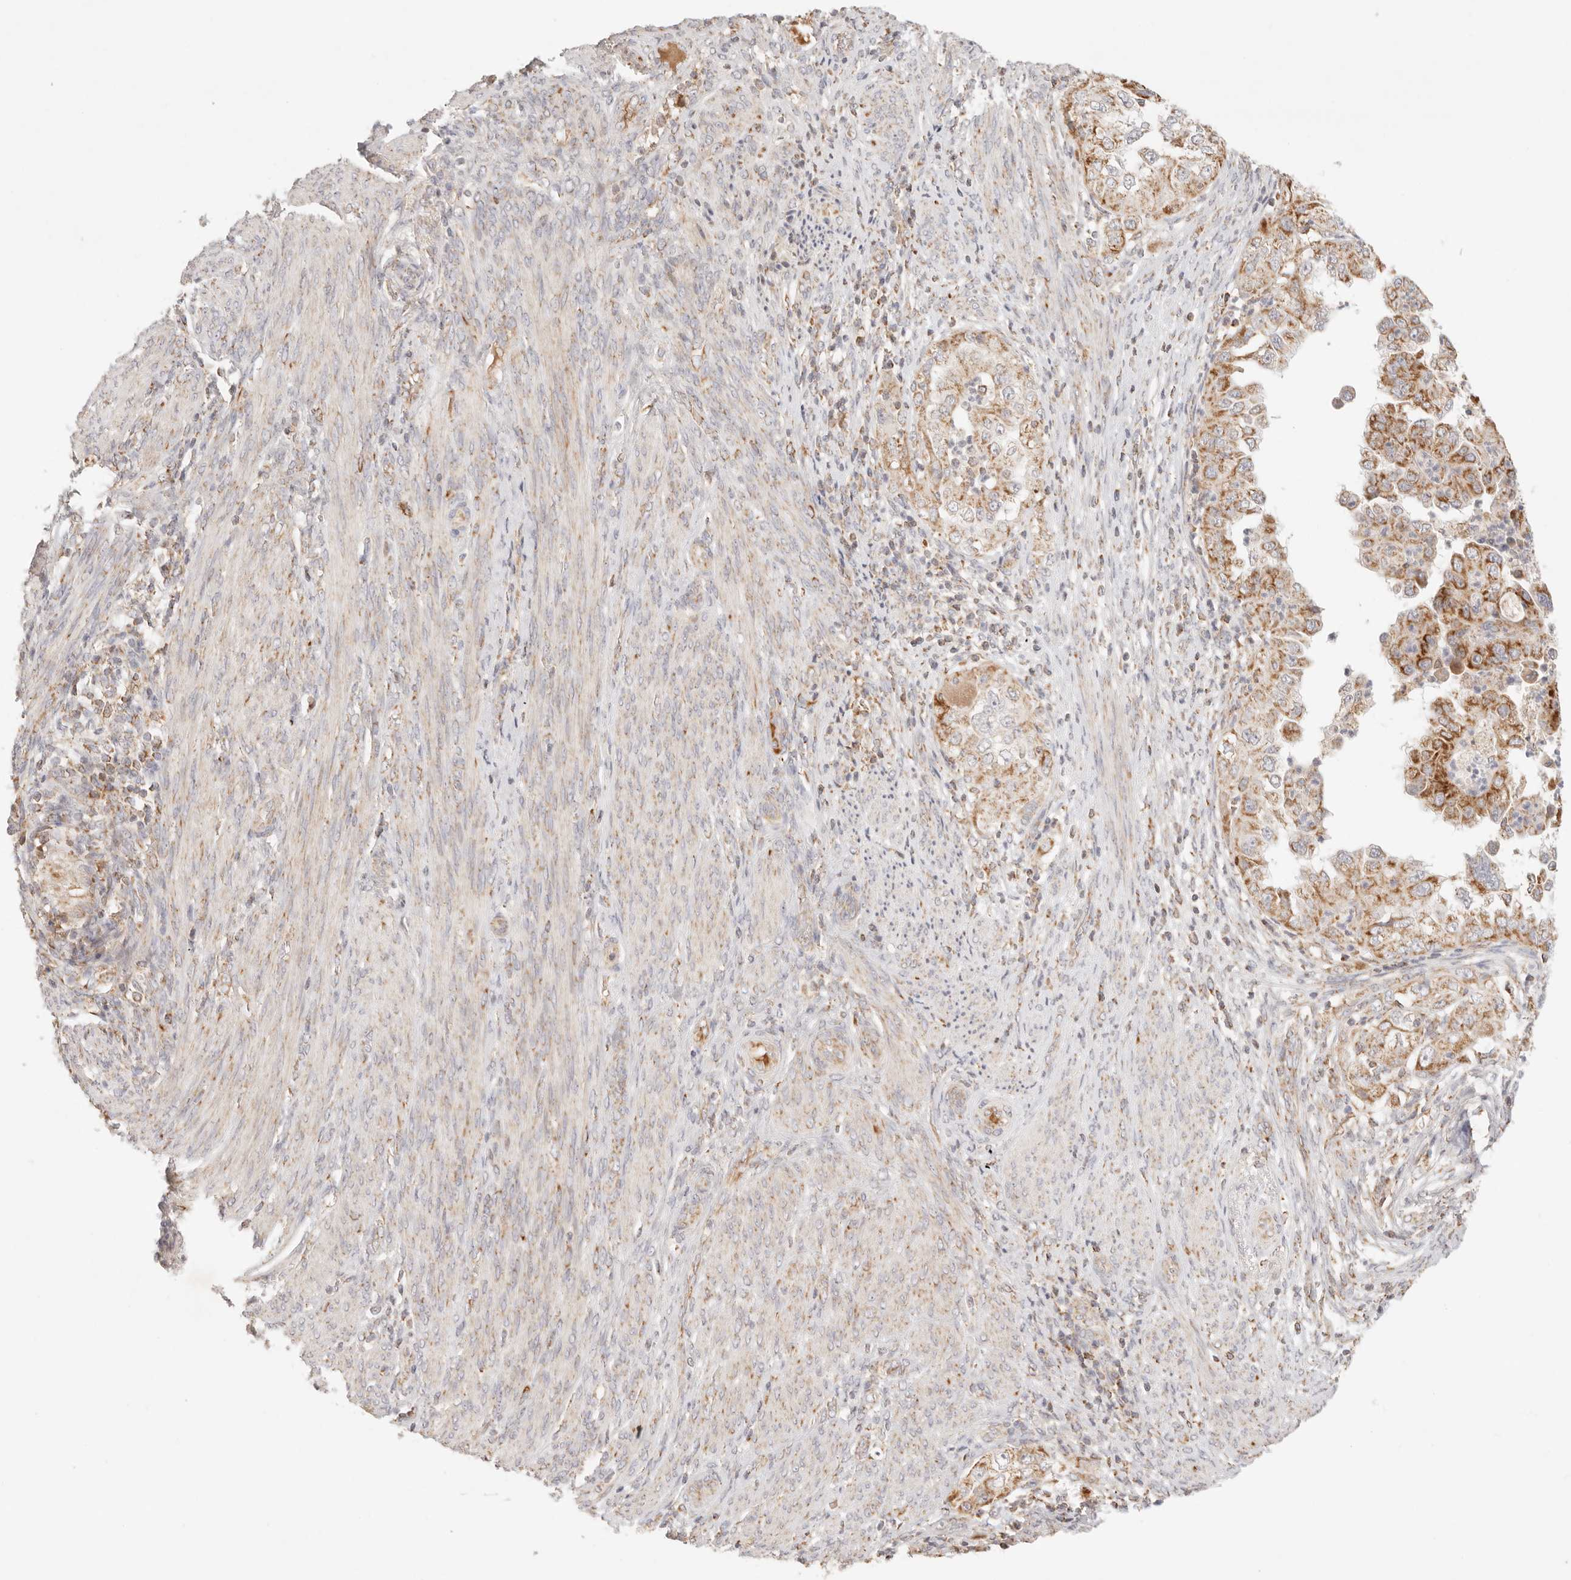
{"staining": {"intensity": "moderate", "quantity": ">75%", "location": "cytoplasmic/membranous"}, "tissue": "endometrial cancer", "cell_type": "Tumor cells", "image_type": "cancer", "snomed": [{"axis": "morphology", "description": "Adenocarcinoma, NOS"}, {"axis": "topography", "description": "Endometrium"}], "caption": "Moderate cytoplasmic/membranous expression for a protein is appreciated in approximately >75% of tumor cells of endometrial cancer using immunohistochemistry.", "gene": "COA6", "patient": {"sex": "female", "age": 85}}